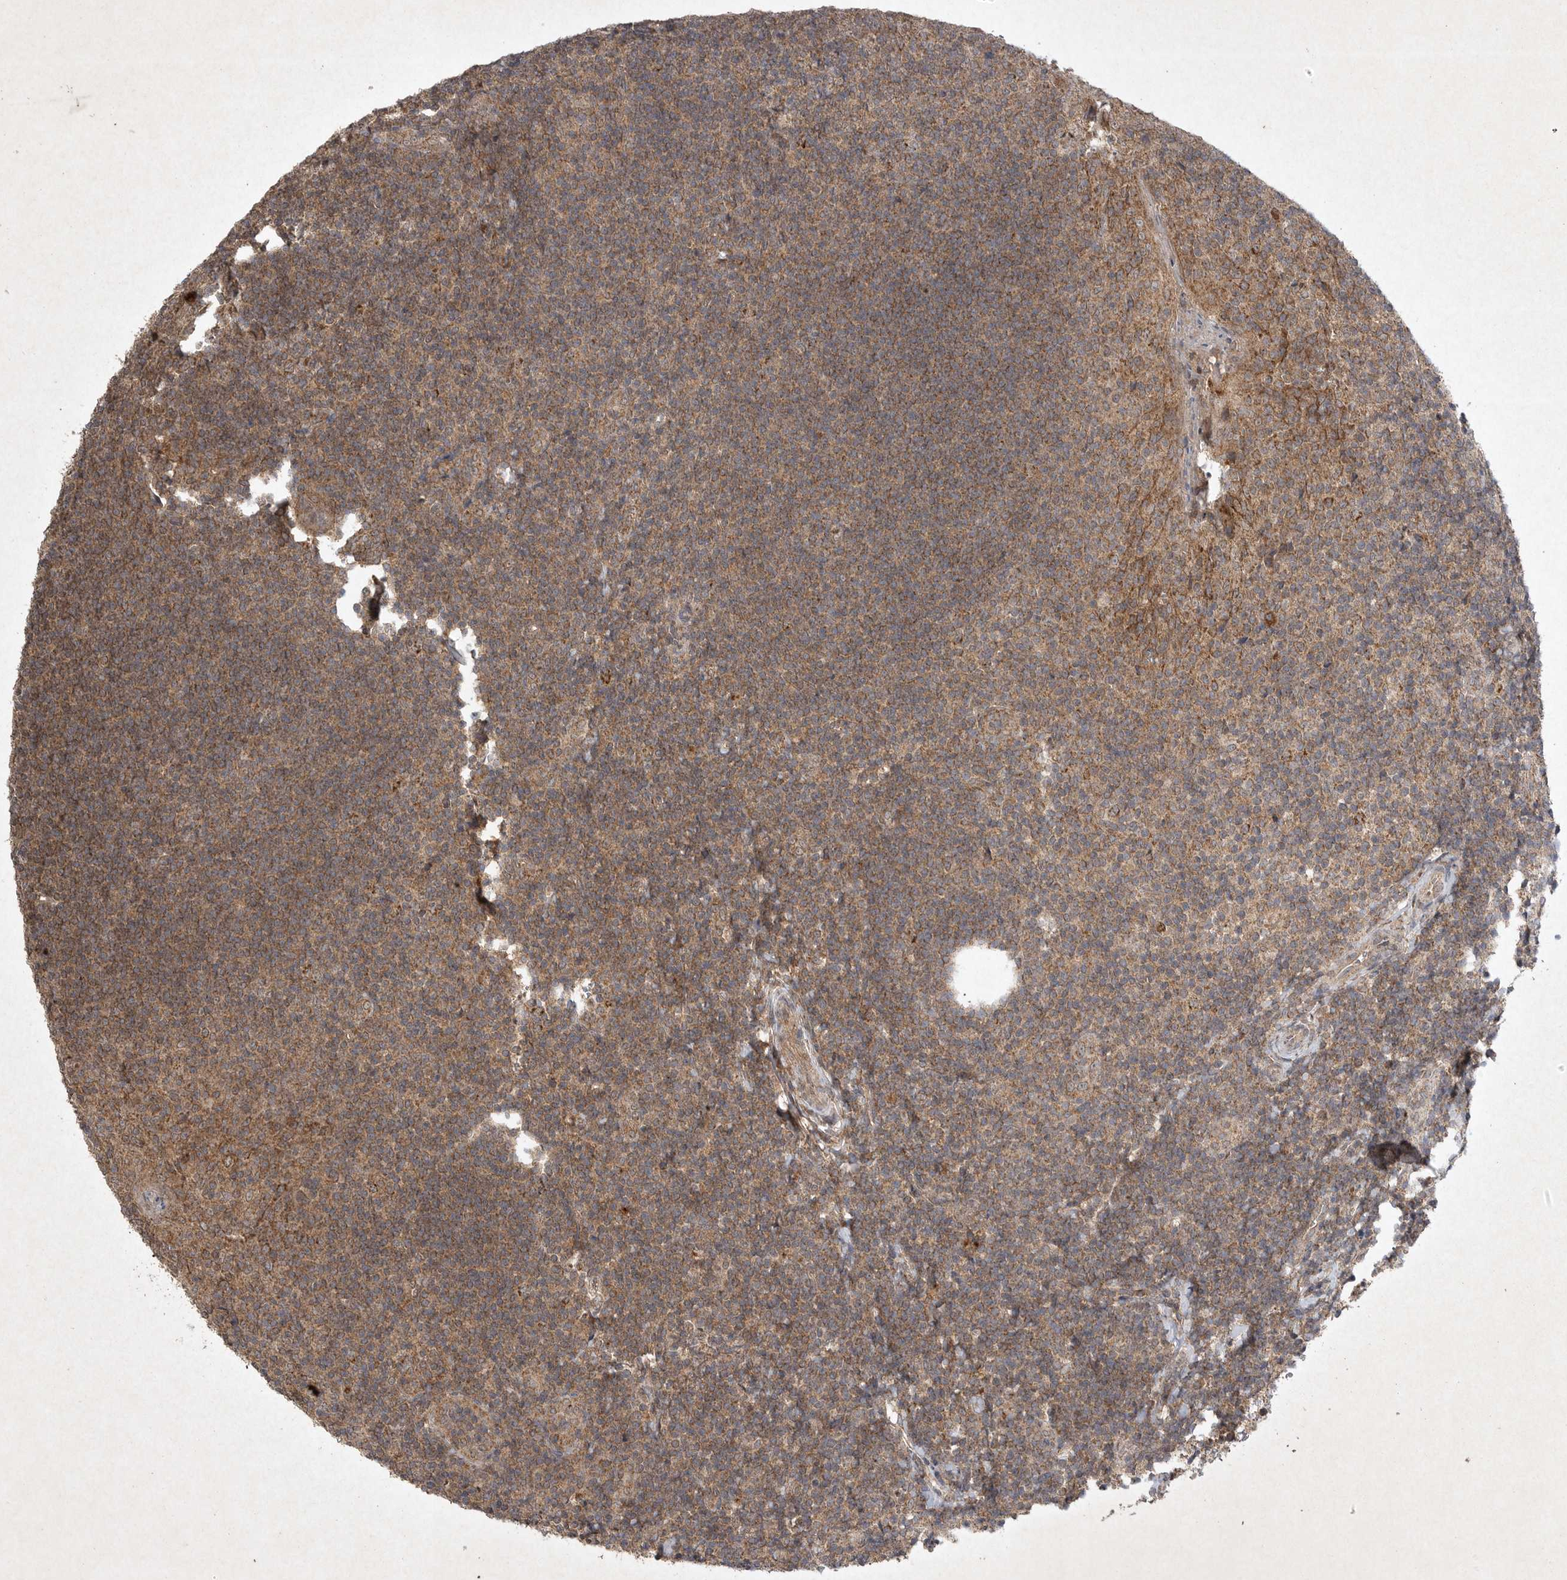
{"staining": {"intensity": "moderate", "quantity": ">75%", "location": "cytoplasmic/membranous"}, "tissue": "tonsil", "cell_type": "Germinal center cells", "image_type": "normal", "snomed": [{"axis": "morphology", "description": "Normal tissue, NOS"}, {"axis": "topography", "description": "Tonsil"}], "caption": "Moderate cytoplasmic/membranous staining is appreciated in about >75% of germinal center cells in unremarkable tonsil.", "gene": "DDR1", "patient": {"sex": "male", "age": 27}}